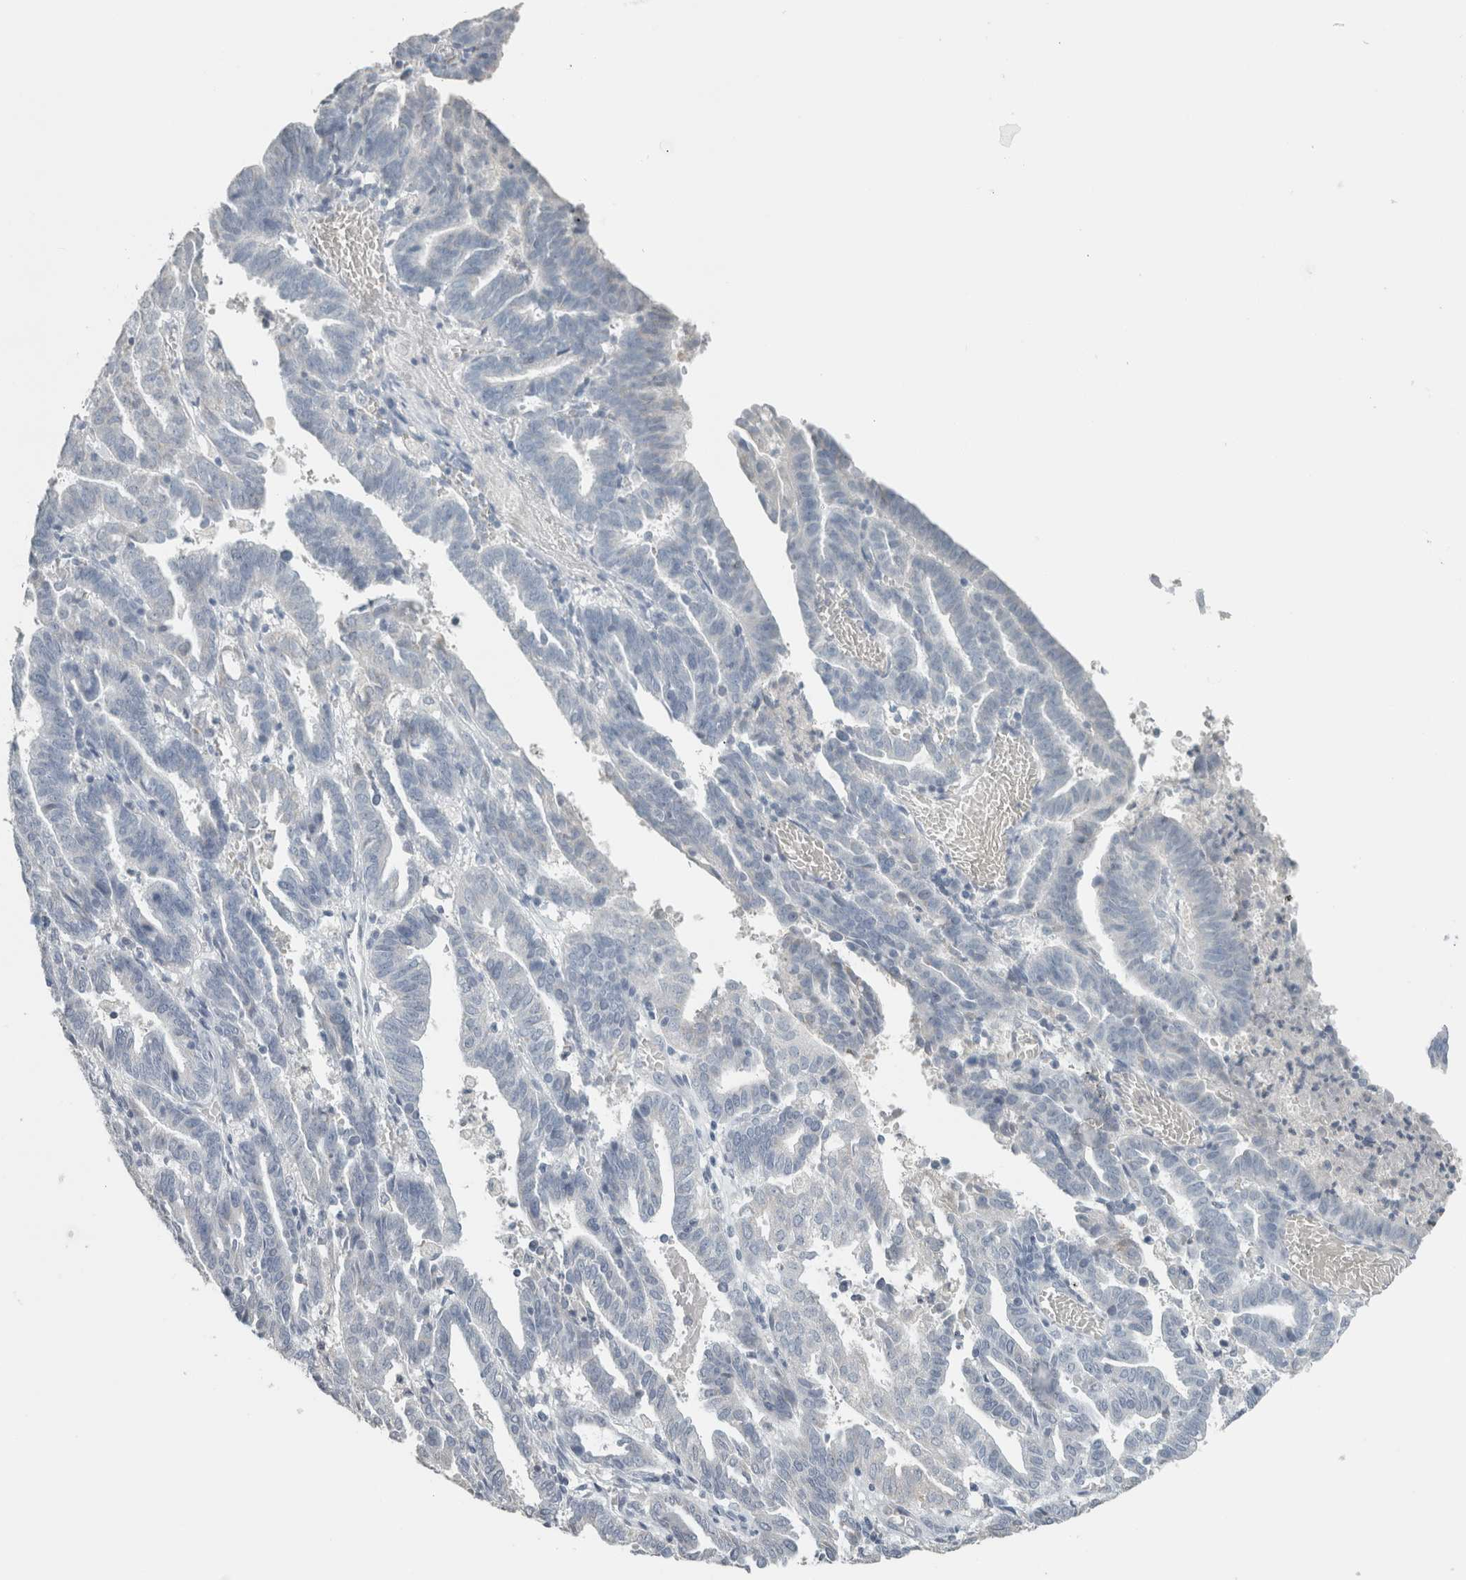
{"staining": {"intensity": "negative", "quantity": "none", "location": "none"}, "tissue": "endometrial cancer", "cell_type": "Tumor cells", "image_type": "cancer", "snomed": [{"axis": "morphology", "description": "Adenocarcinoma, NOS"}, {"axis": "topography", "description": "Uterus"}], "caption": "Immunohistochemical staining of human endometrial cancer reveals no significant positivity in tumor cells.", "gene": "CRAT", "patient": {"sex": "female", "age": 83}}